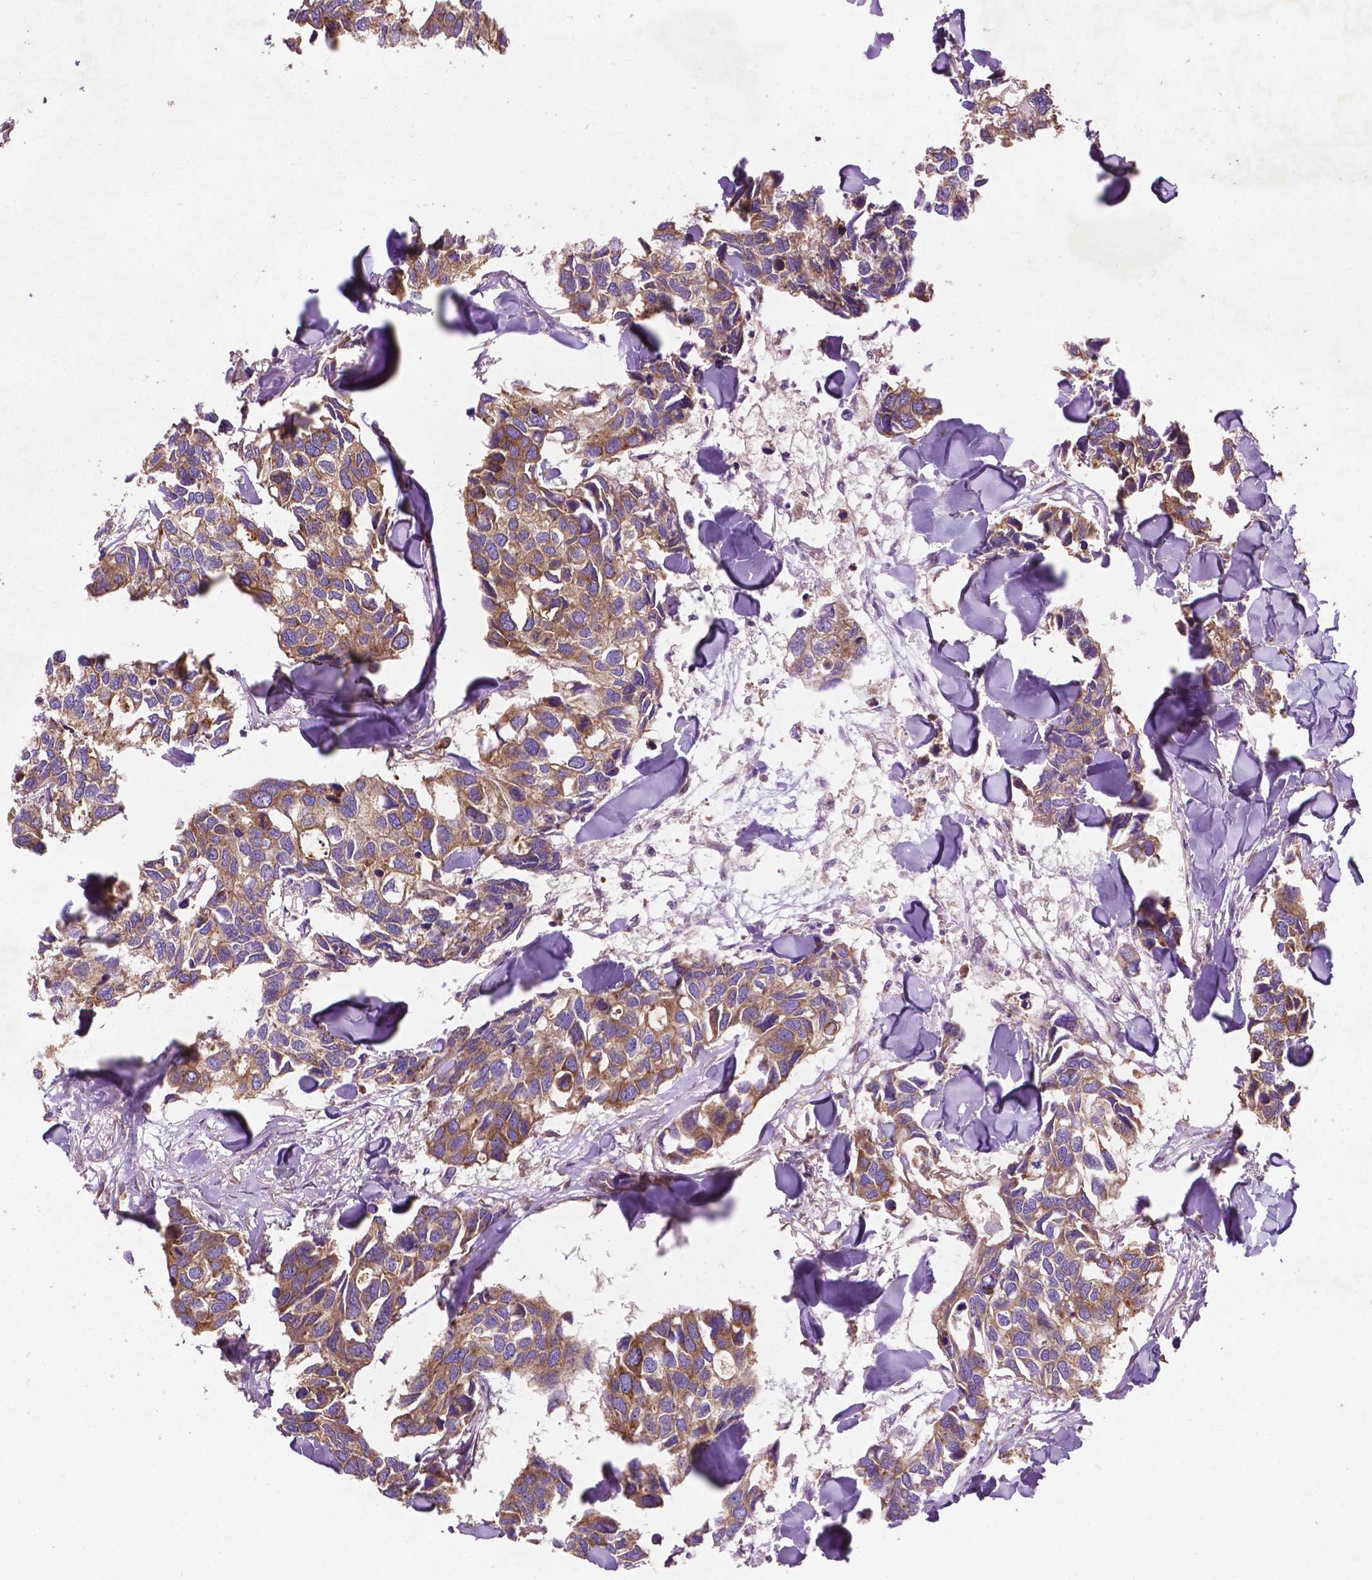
{"staining": {"intensity": "moderate", "quantity": ">75%", "location": "cytoplasmic/membranous"}, "tissue": "breast cancer", "cell_type": "Tumor cells", "image_type": "cancer", "snomed": [{"axis": "morphology", "description": "Duct carcinoma"}, {"axis": "topography", "description": "Breast"}], "caption": "Immunohistochemical staining of human infiltrating ductal carcinoma (breast) reveals medium levels of moderate cytoplasmic/membranous staining in approximately >75% of tumor cells. Immunohistochemistry (ihc) stains the protein in brown and the nuclei are stained blue.", "gene": "CCDC71L", "patient": {"sex": "female", "age": 83}}